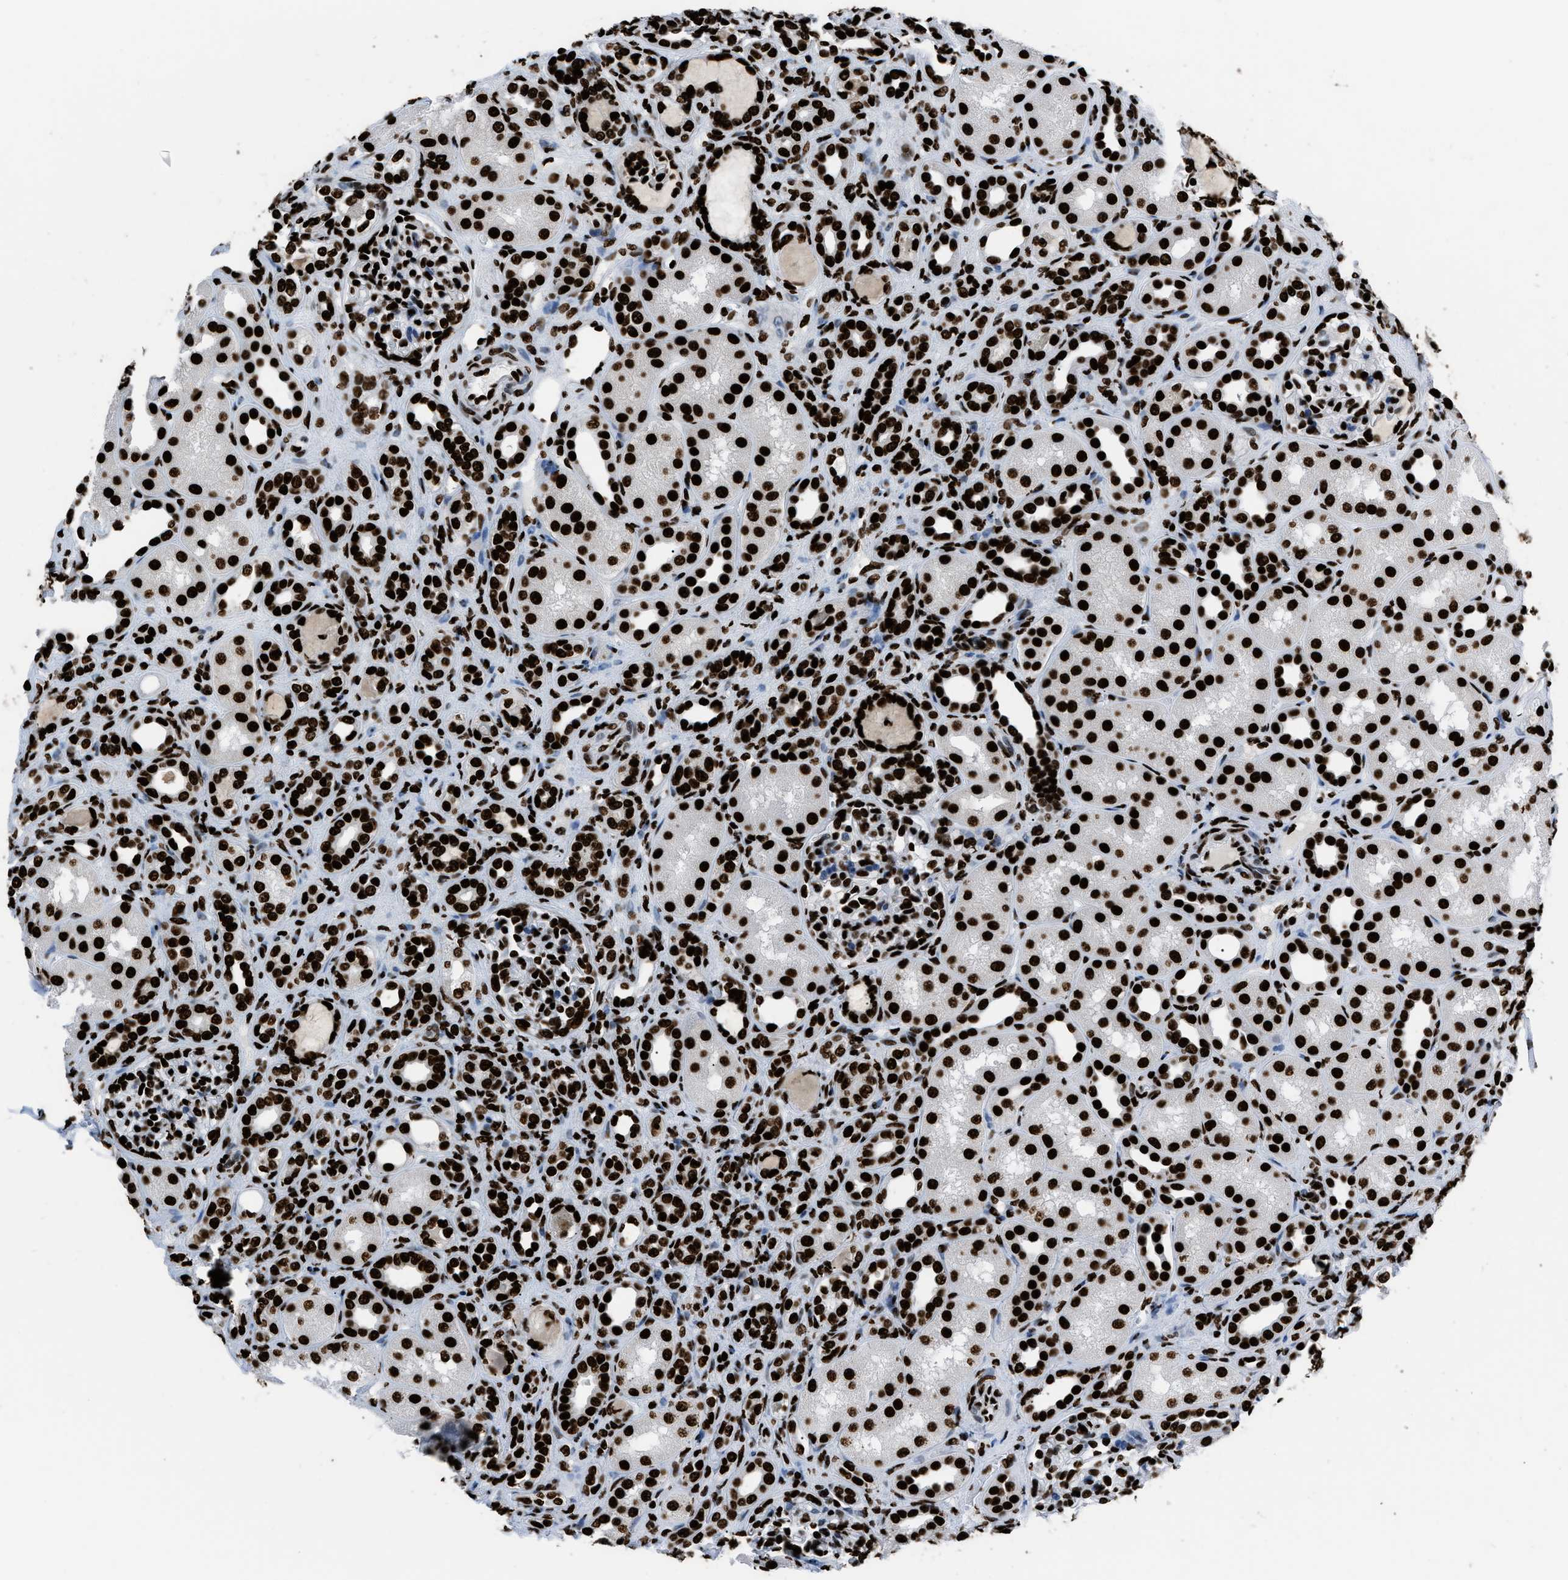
{"staining": {"intensity": "strong", "quantity": ">75%", "location": "nuclear"}, "tissue": "kidney", "cell_type": "Cells in glomeruli", "image_type": "normal", "snomed": [{"axis": "morphology", "description": "Normal tissue, NOS"}, {"axis": "topography", "description": "Kidney"}], "caption": "Protein staining of unremarkable kidney reveals strong nuclear expression in approximately >75% of cells in glomeruli.", "gene": "HNRNPM", "patient": {"sex": "male", "age": 7}}